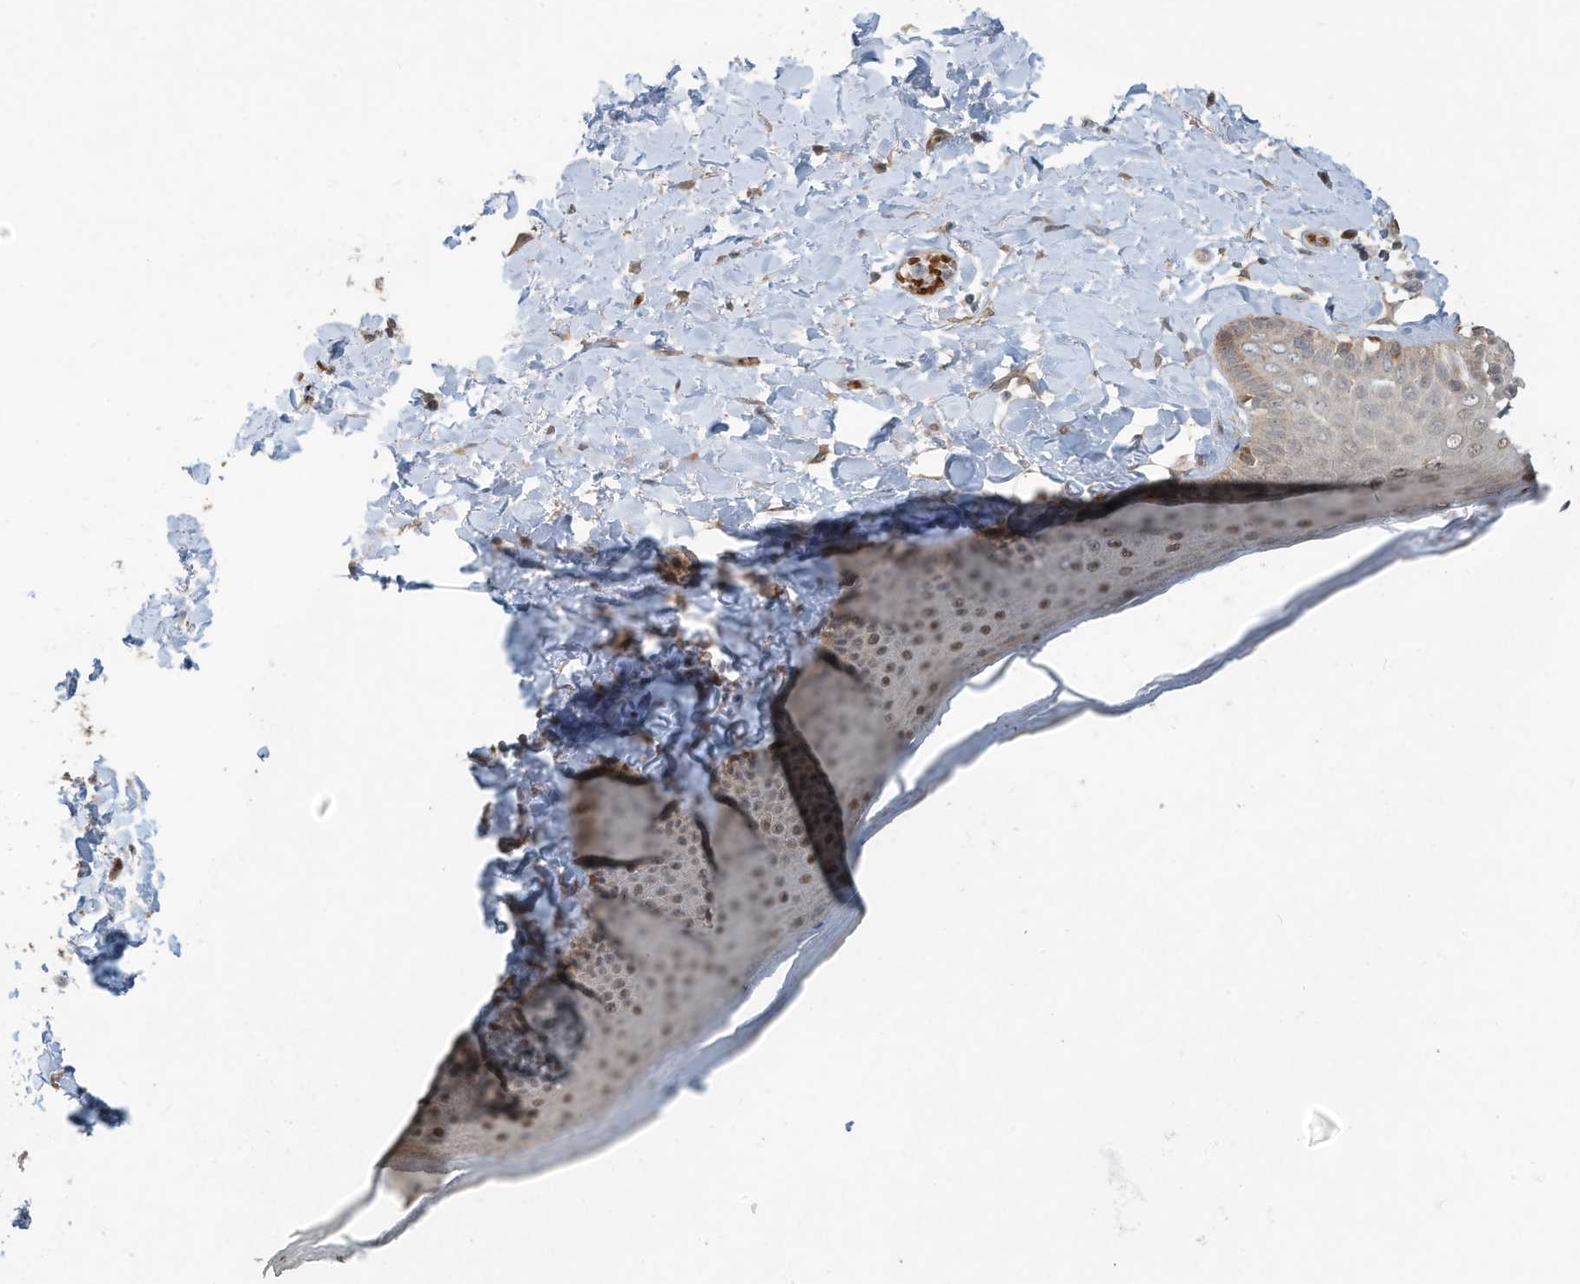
{"staining": {"intensity": "moderate", "quantity": "25%-75%", "location": "cytoplasmic/membranous"}, "tissue": "skin", "cell_type": "Epidermal cells", "image_type": "normal", "snomed": [{"axis": "morphology", "description": "Normal tissue, NOS"}, {"axis": "topography", "description": "Anal"}], "caption": "Epidermal cells display medium levels of moderate cytoplasmic/membranous staining in approximately 25%-75% of cells in normal skin.", "gene": "ERI2", "patient": {"sex": "male", "age": 69}}